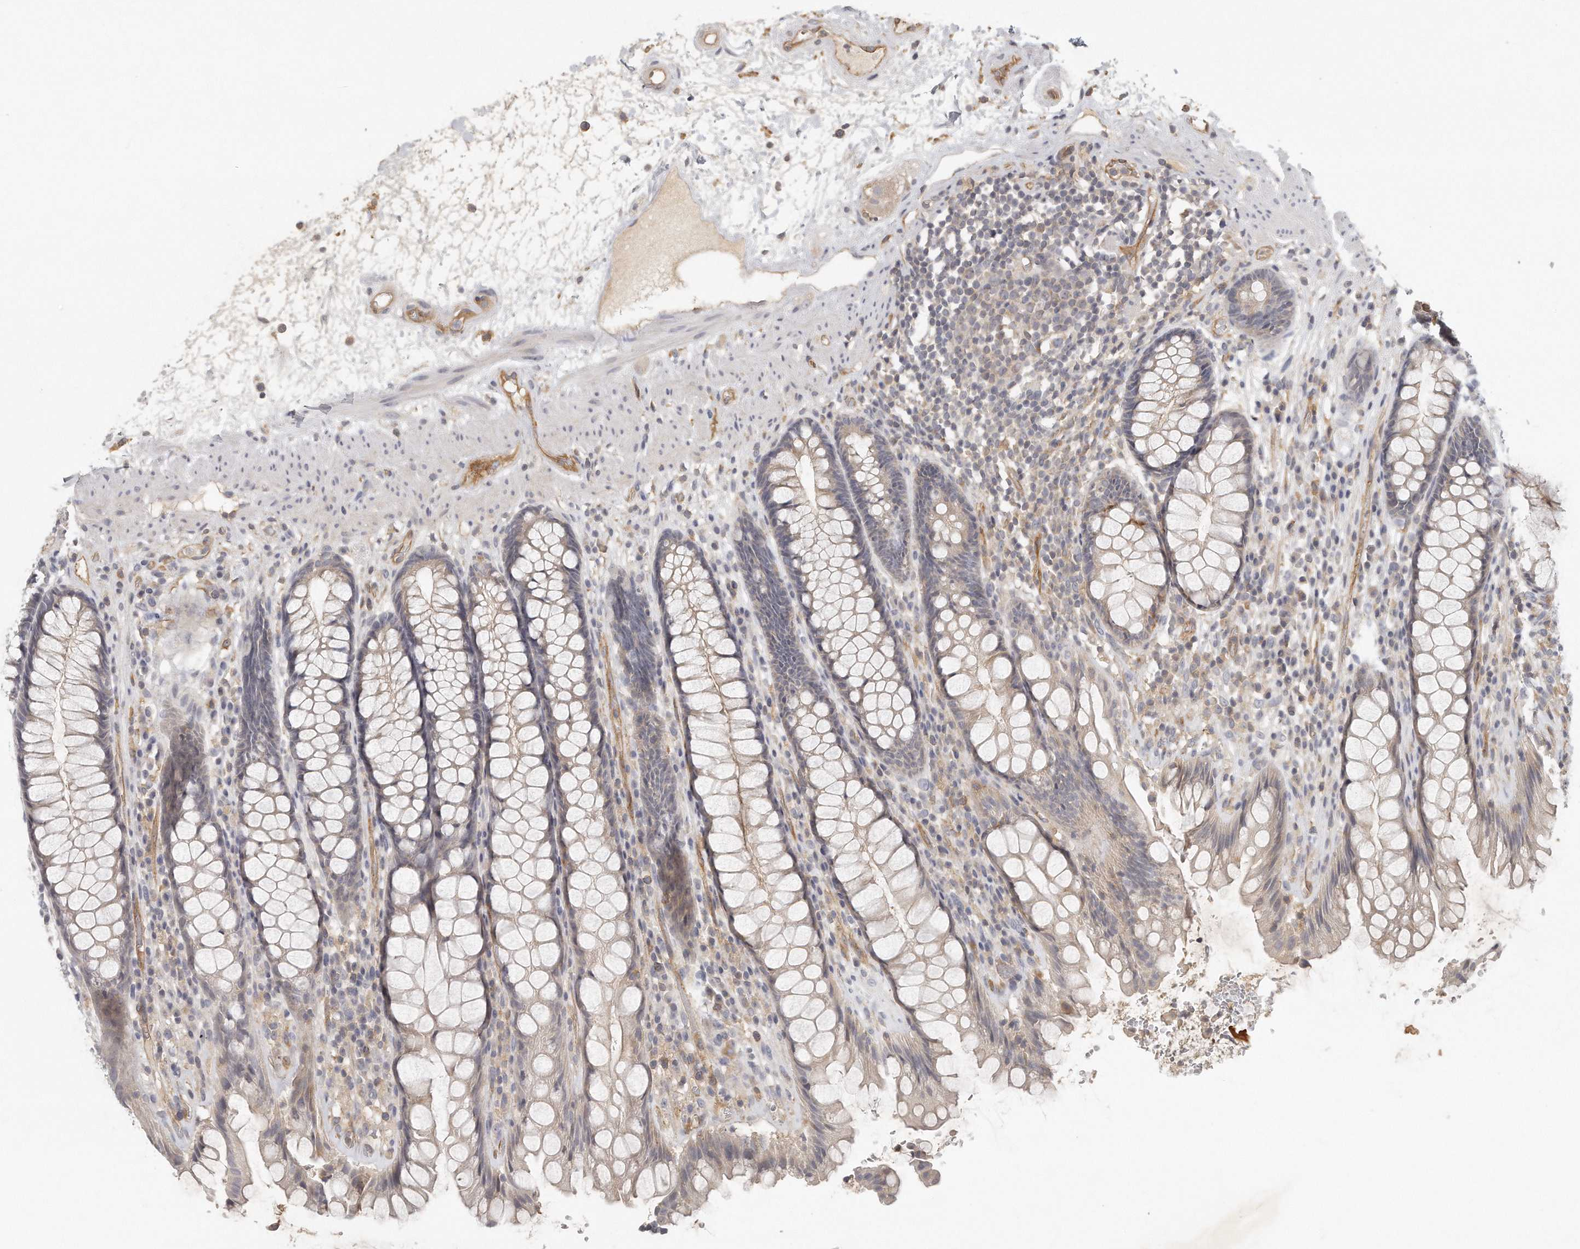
{"staining": {"intensity": "weak", "quantity": "<25%", "location": "cytoplasmic/membranous"}, "tissue": "rectum", "cell_type": "Glandular cells", "image_type": "normal", "snomed": [{"axis": "morphology", "description": "Normal tissue, NOS"}, {"axis": "topography", "description": "Rectum"}], "caption": "An IHC image of normal rectum is shown. There is no staining in glandular cells of rectum. The staining is performed using DAB (3,3'-diaminobenzidine) brown chromogen with nuclei counter-stained in using hematoxylin.", "gene": "MTERF4", "patient": {"sex": "male", "age": 64}}